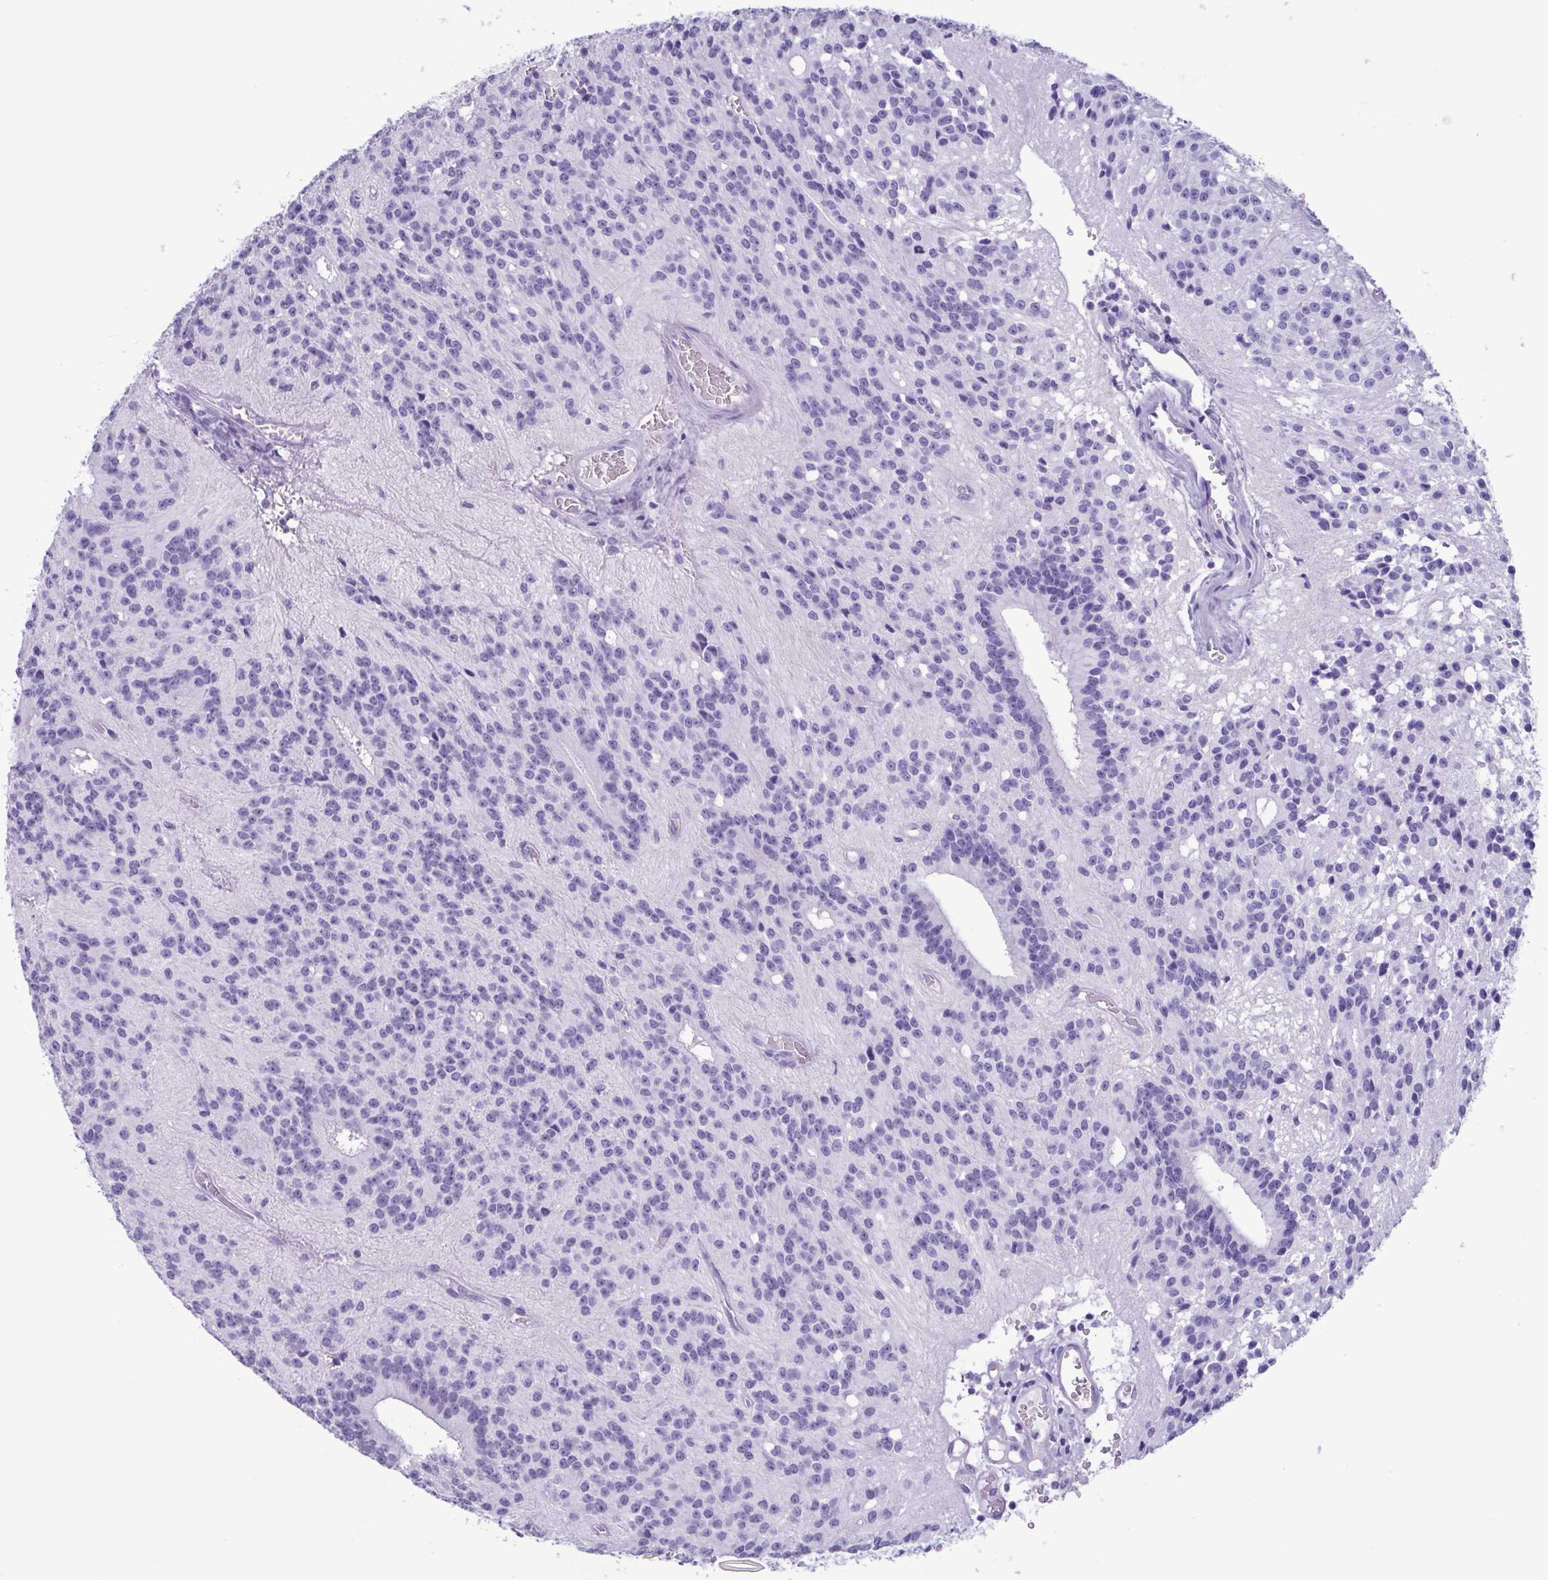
{"staining": {"intensity": "negative", "quantity": "none", "location": "none"}, "tissue": "glioma", "cell_type": "Tumor cells", "image_type": "cancer", "snomed": [{"axis": "morphology", "description": "Glioma, malignant, Low grade"}, {"axis": "topography", "description": "Brain"}], "caption": "Image shows no significant protein positivity in tumor cells of glioma.", "gene": "LTF", "patient": {"sex": "male", "age": 31}}